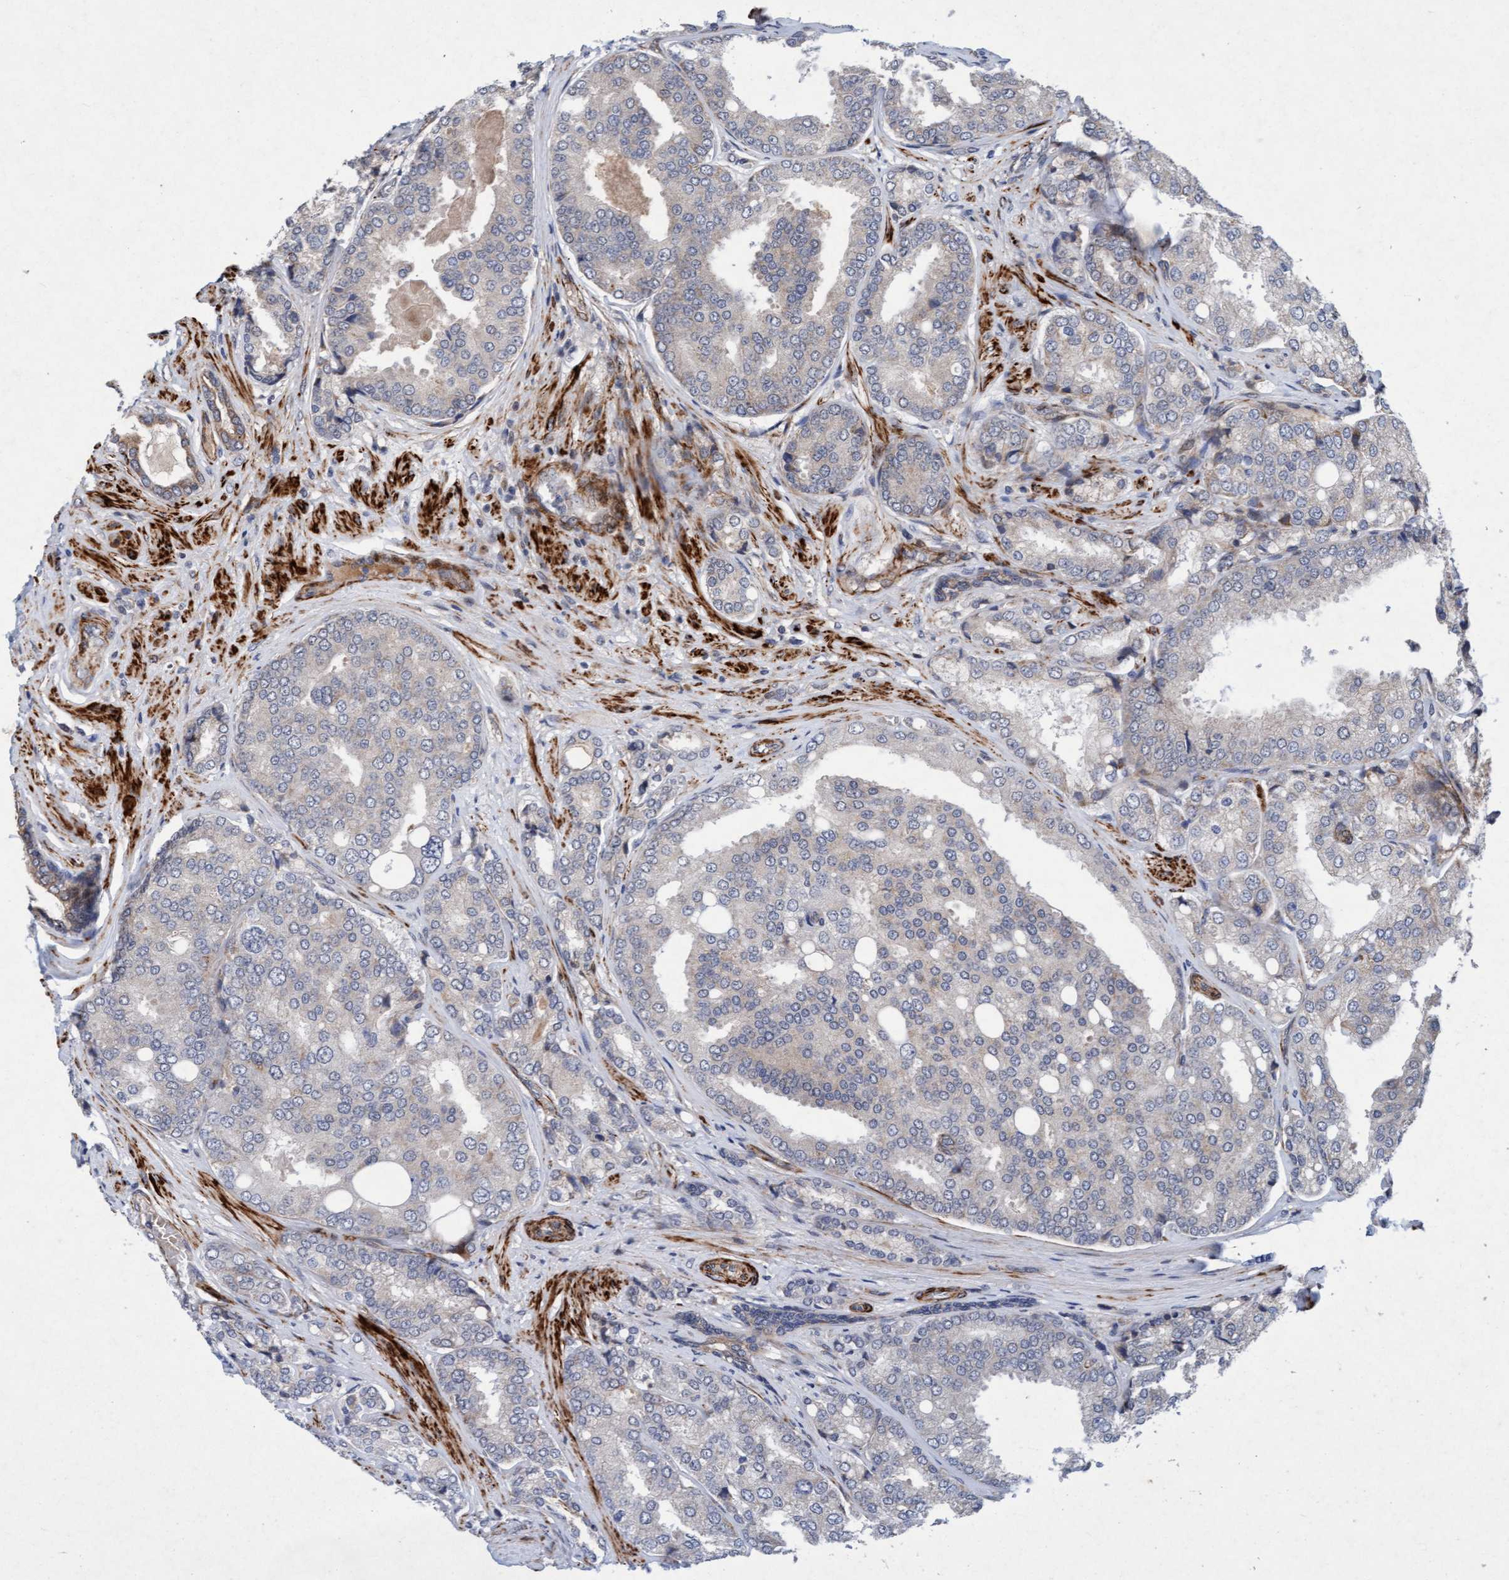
{"staining": {"intensity": "negative", "quantity": "none", "location": "none"}, "tissue": "prostate cancer", "cell_type": "Tumor cells", "image_type": "cancer", "snomed": [{"axis": "morphology", "description": "Adenocarcinoma, High grade"}, {"axis": "topography", "description": "Prostate"}], "caption": "High power microscopy image of an IHC photomicrograph of prostate cancer, revealing no significant positivity in tumor cells.", "gene": "TMEM70", "patient": {"sex": "male", "age": 50}}